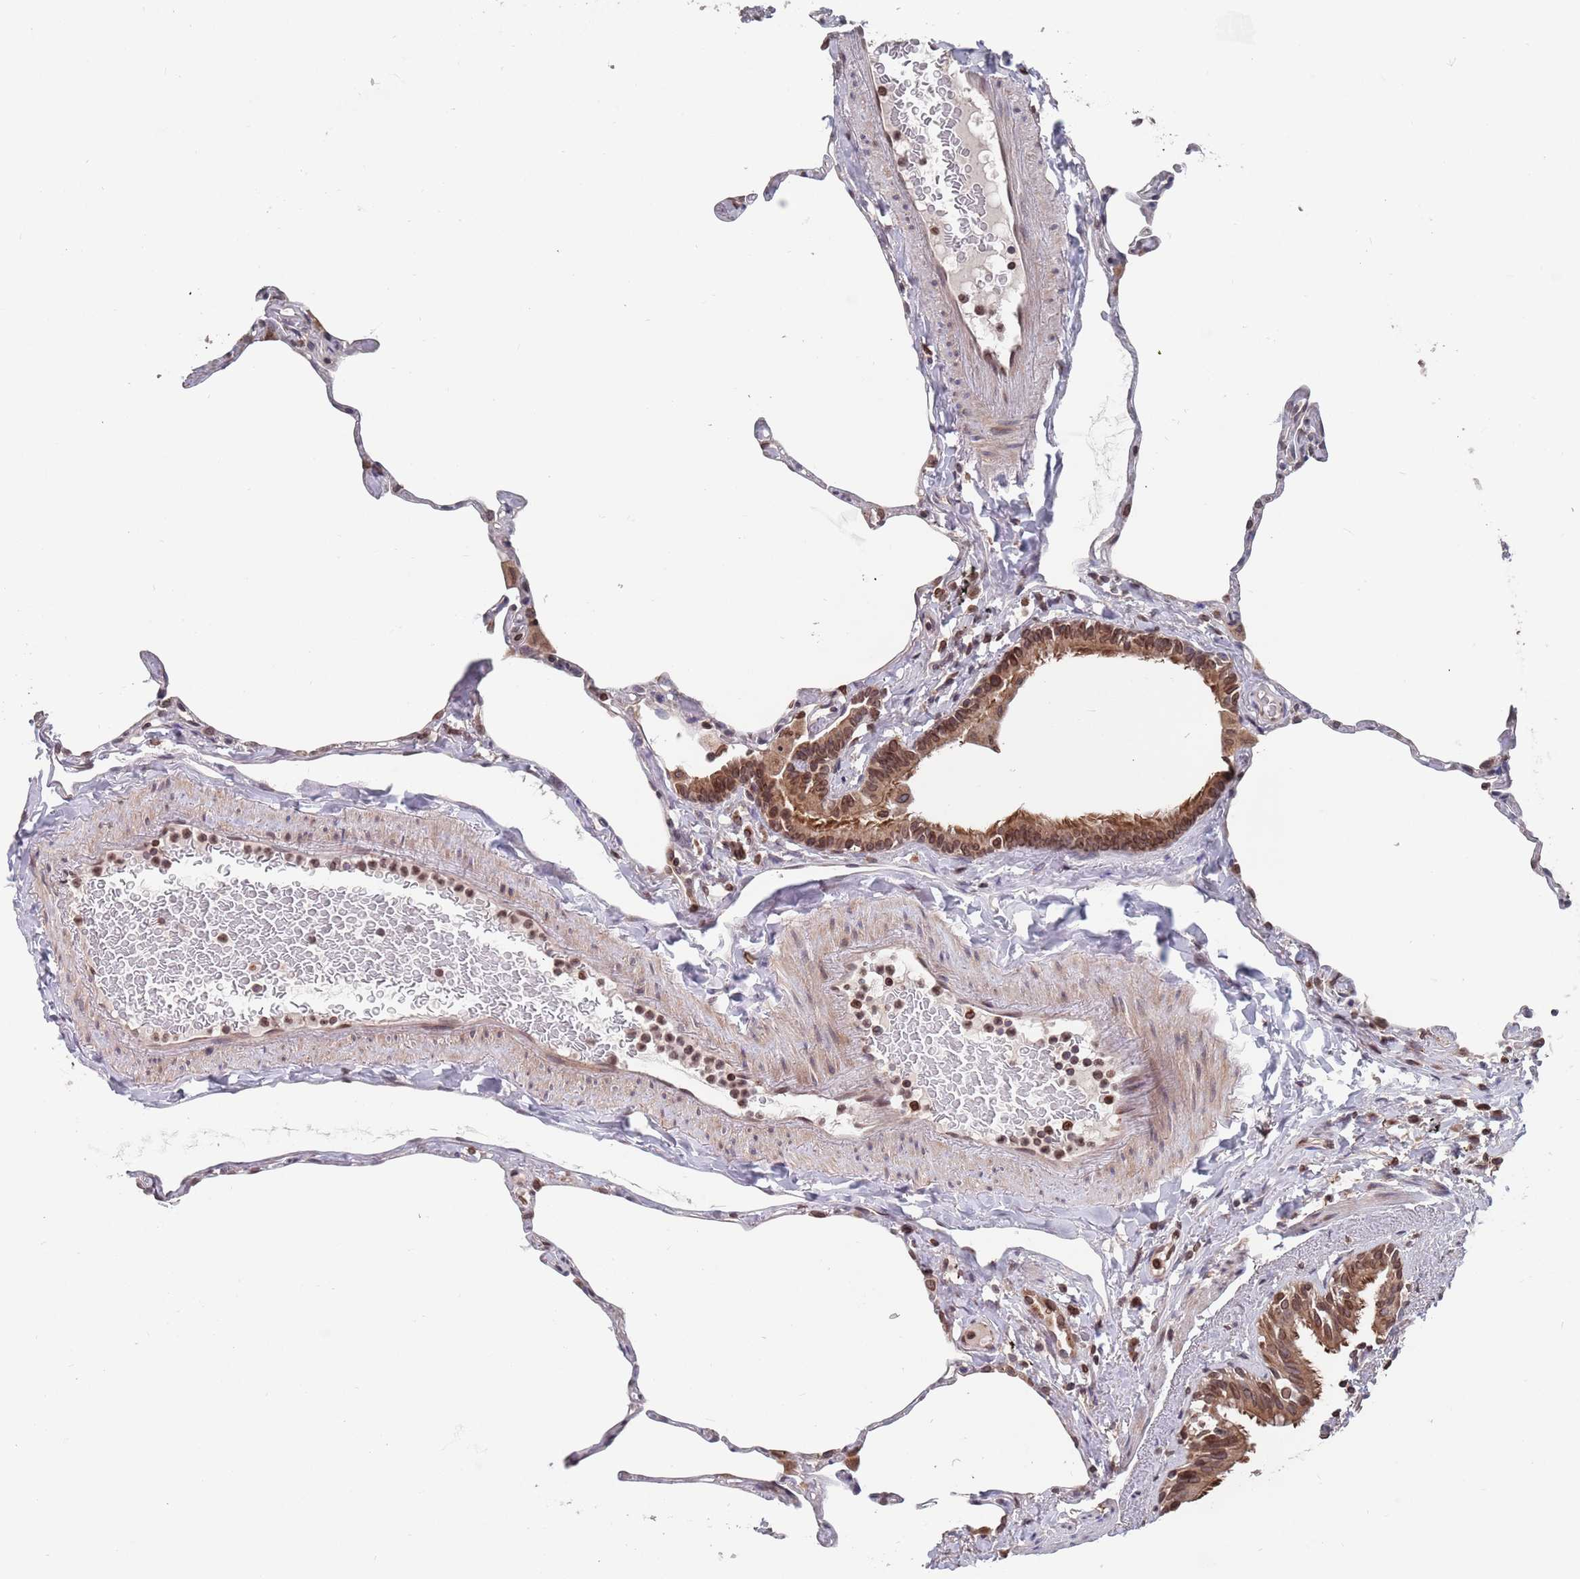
{"staining": {"intensity": "negative", "quantity": "none", "location": "none"}, "tissue": "lung", "cell_type": "Alveolar cells", "image_type": "normal", "snomed": [{"axis": "morphology", "description": "Normal tissue, NOS"}, {"axis": "topography", "description": "Lung"}], "caption": "Immunohistochemistry image of normal lung: lung stained with DAB (3,3'-diaminobenzidine) shows no significant protein expression in alveolar cells.", "gene": "SDHAF3", "patient": {"sex": "male", "age": 65}}